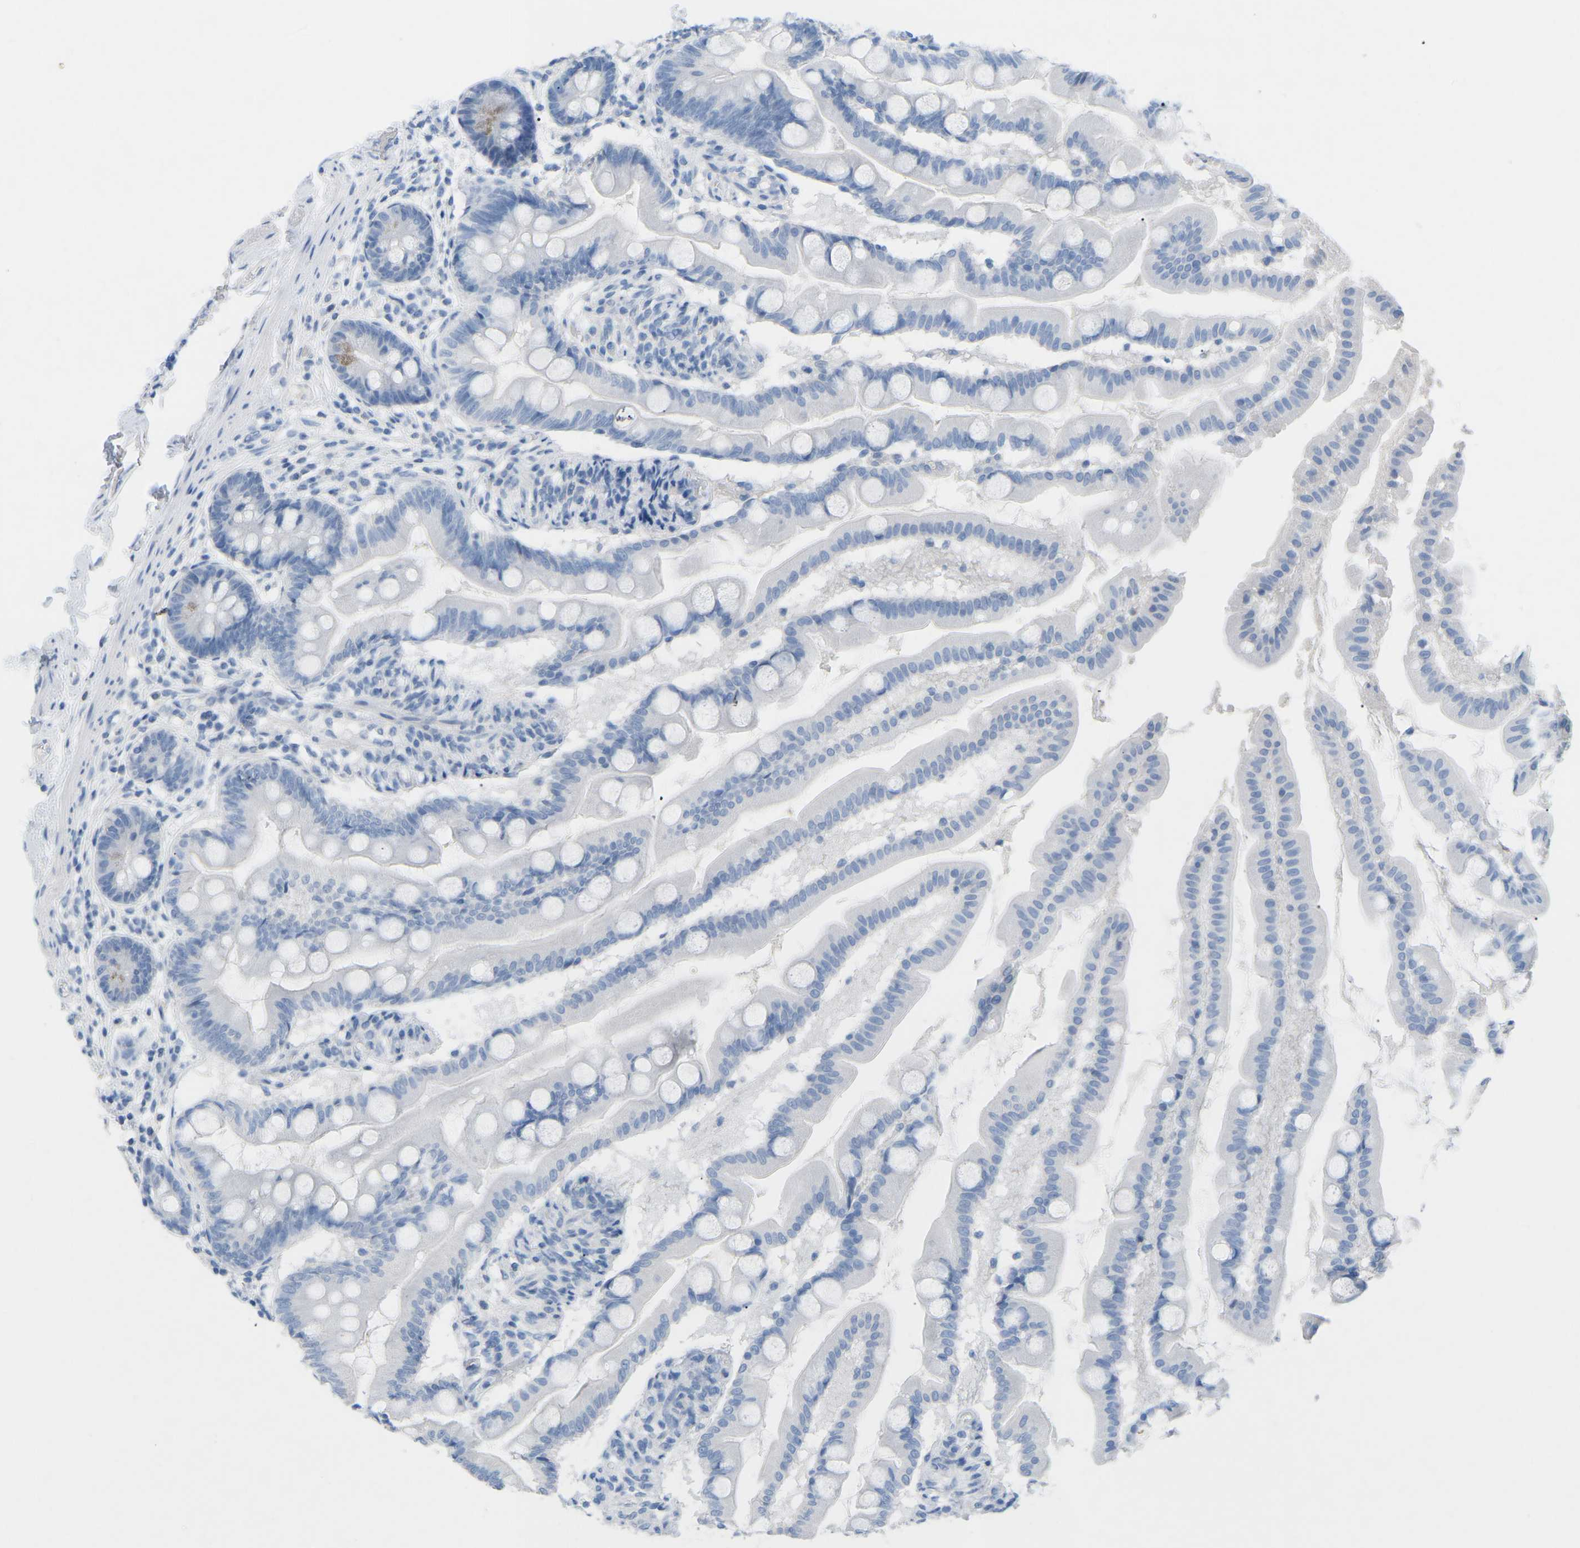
{"staining": {"intensity": "moderate", "quantity": "<25%", "location": "cytoplasmic/membranous"}, "tissue": "small intestine", "cell_type": "Glandular cells", "image_type": "normal", "snomed": [{"axis": "morphology", "description": "Normal tissue, NOS"}, {"axis": "topography", "description": "Small intestine"}], "caption": "High-magnification brightfield microscopy of normal small intestine stained with DAB (3,3'-diaminobenzidine) (brown) and counterstained with hematoxylin (blue). glandular cells exhibit moderate cytoplasmic/membranous positivity is present in approximately<25% of cells. (Brightfield microscopy of DAB IHC at high magnification).", "gene": "HBG2", "patient": {"sex": "female", "age": 56}}